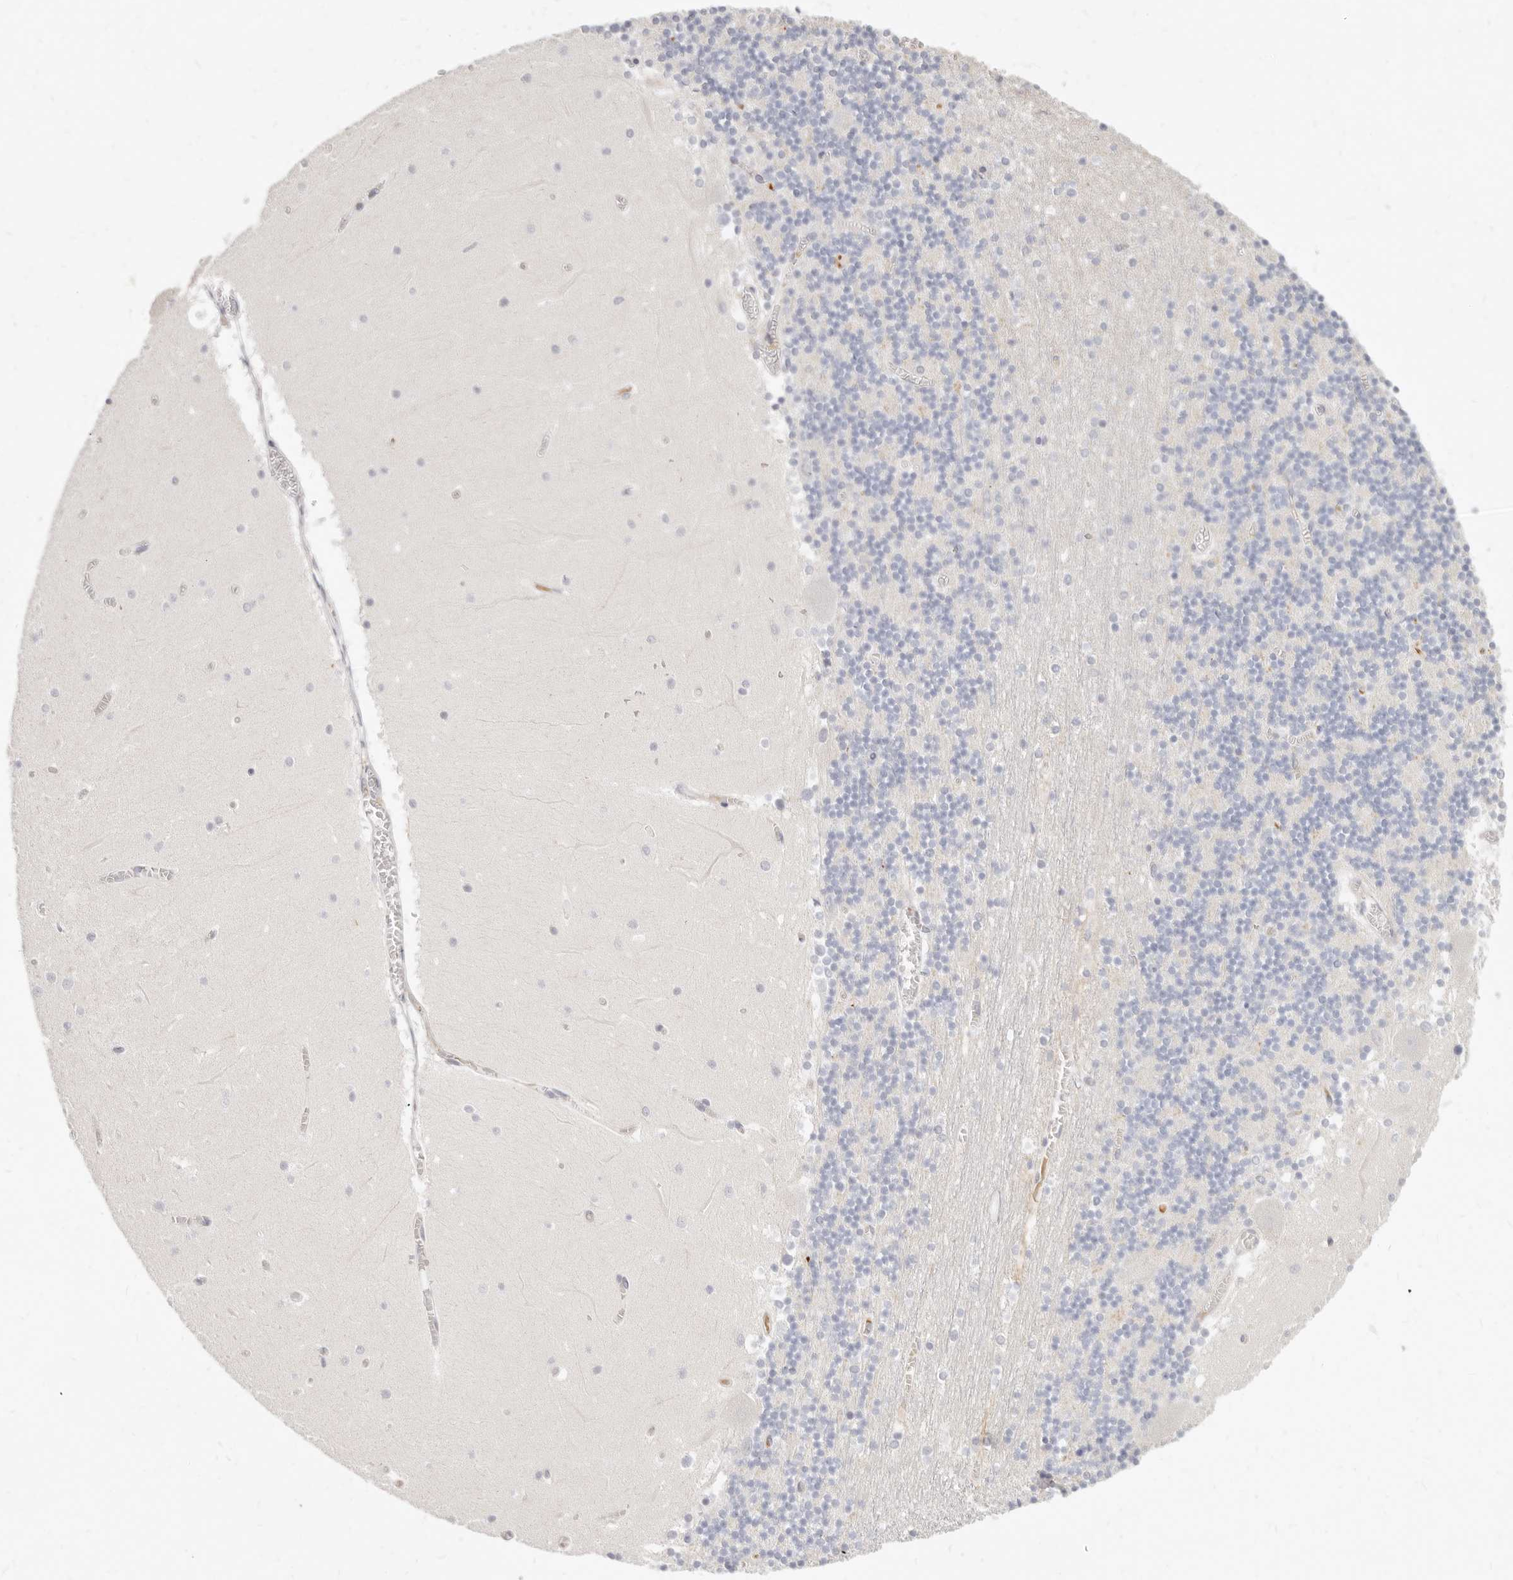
{"staining": {"intensity": "moderate", "quantity": "<25%", "location": "cytoplasmic/membranous"}, "tissue": "cerebellum", "cell_type": "Cells in granular layer", "image_type": "normal", "snomed": [{"axis": "morphology", "description": "Normal tissue, NOS"}, {"axis": "topography", "description": "Cerebellum"}], "caption": "Brown immunohistochemical staining in normal cerebellum reveals moderate cytoplasmic/membranous positivity in approximately <25% of cells in granular layer.", "gene": "LTB4R2", "patient": {"sex": "female", "age": 28}}